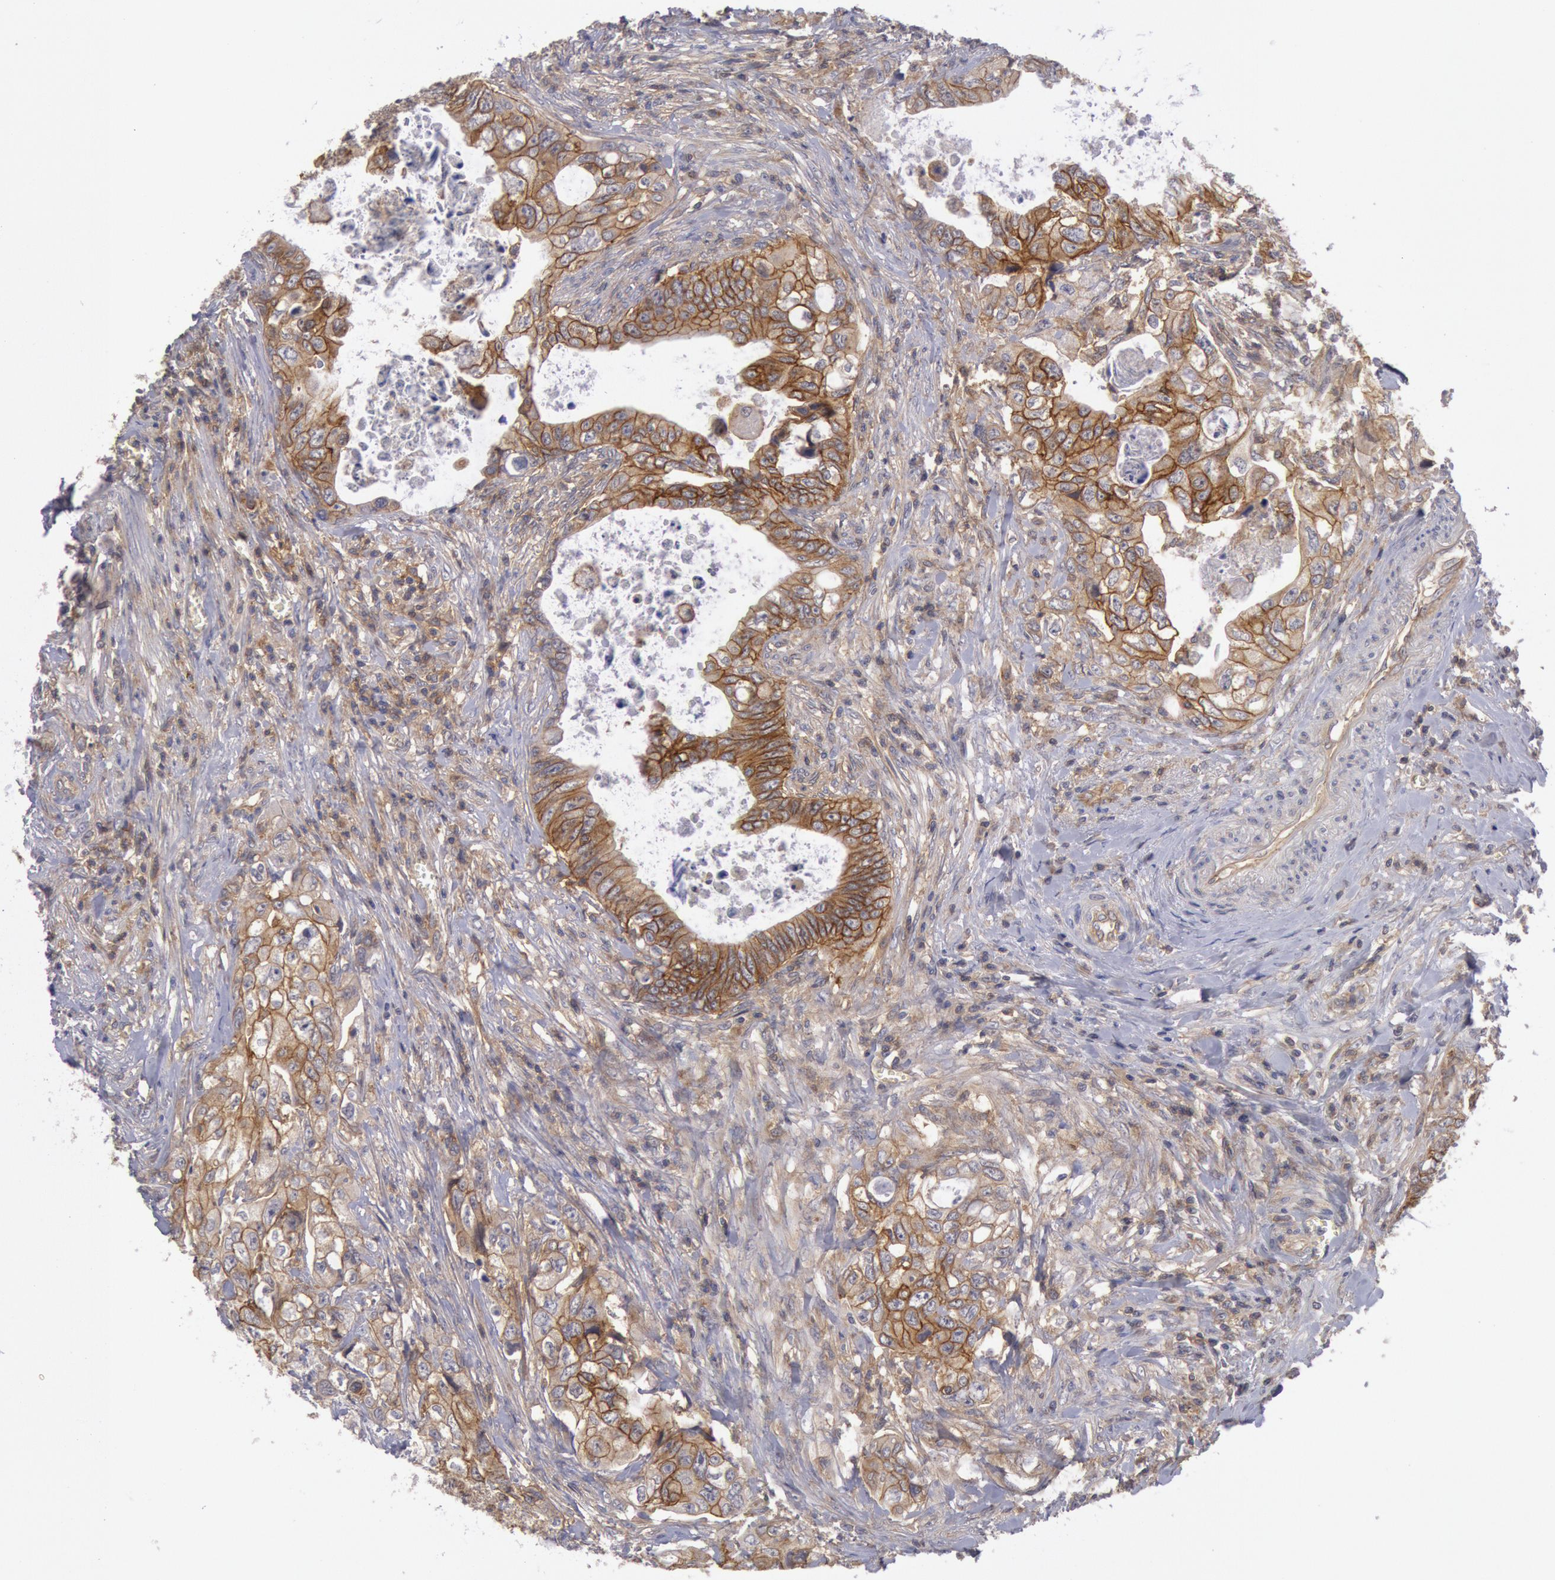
{"staining": {"intensity": "moderate", "quantity": ">75%", "location": "cytoplasmic/membranous"}, "tissue": "colorectal cancer", "cell_type": "Tumor cells", "image_type": "cancer", "snomed": [{"axis": "morphology", "description": "Adenocarcinoma, NOS"}, {"axis": "topography", "description": "Rectum"}], "caption": "This is a micrograph of immunohistochemistry staining of adenocarcinoma (colorectal), which shows moderate staining in the cytoplasmic/membranous of tumor cells.", "gene": "STX4", "patient": {"sex": "female", "age": 57}}